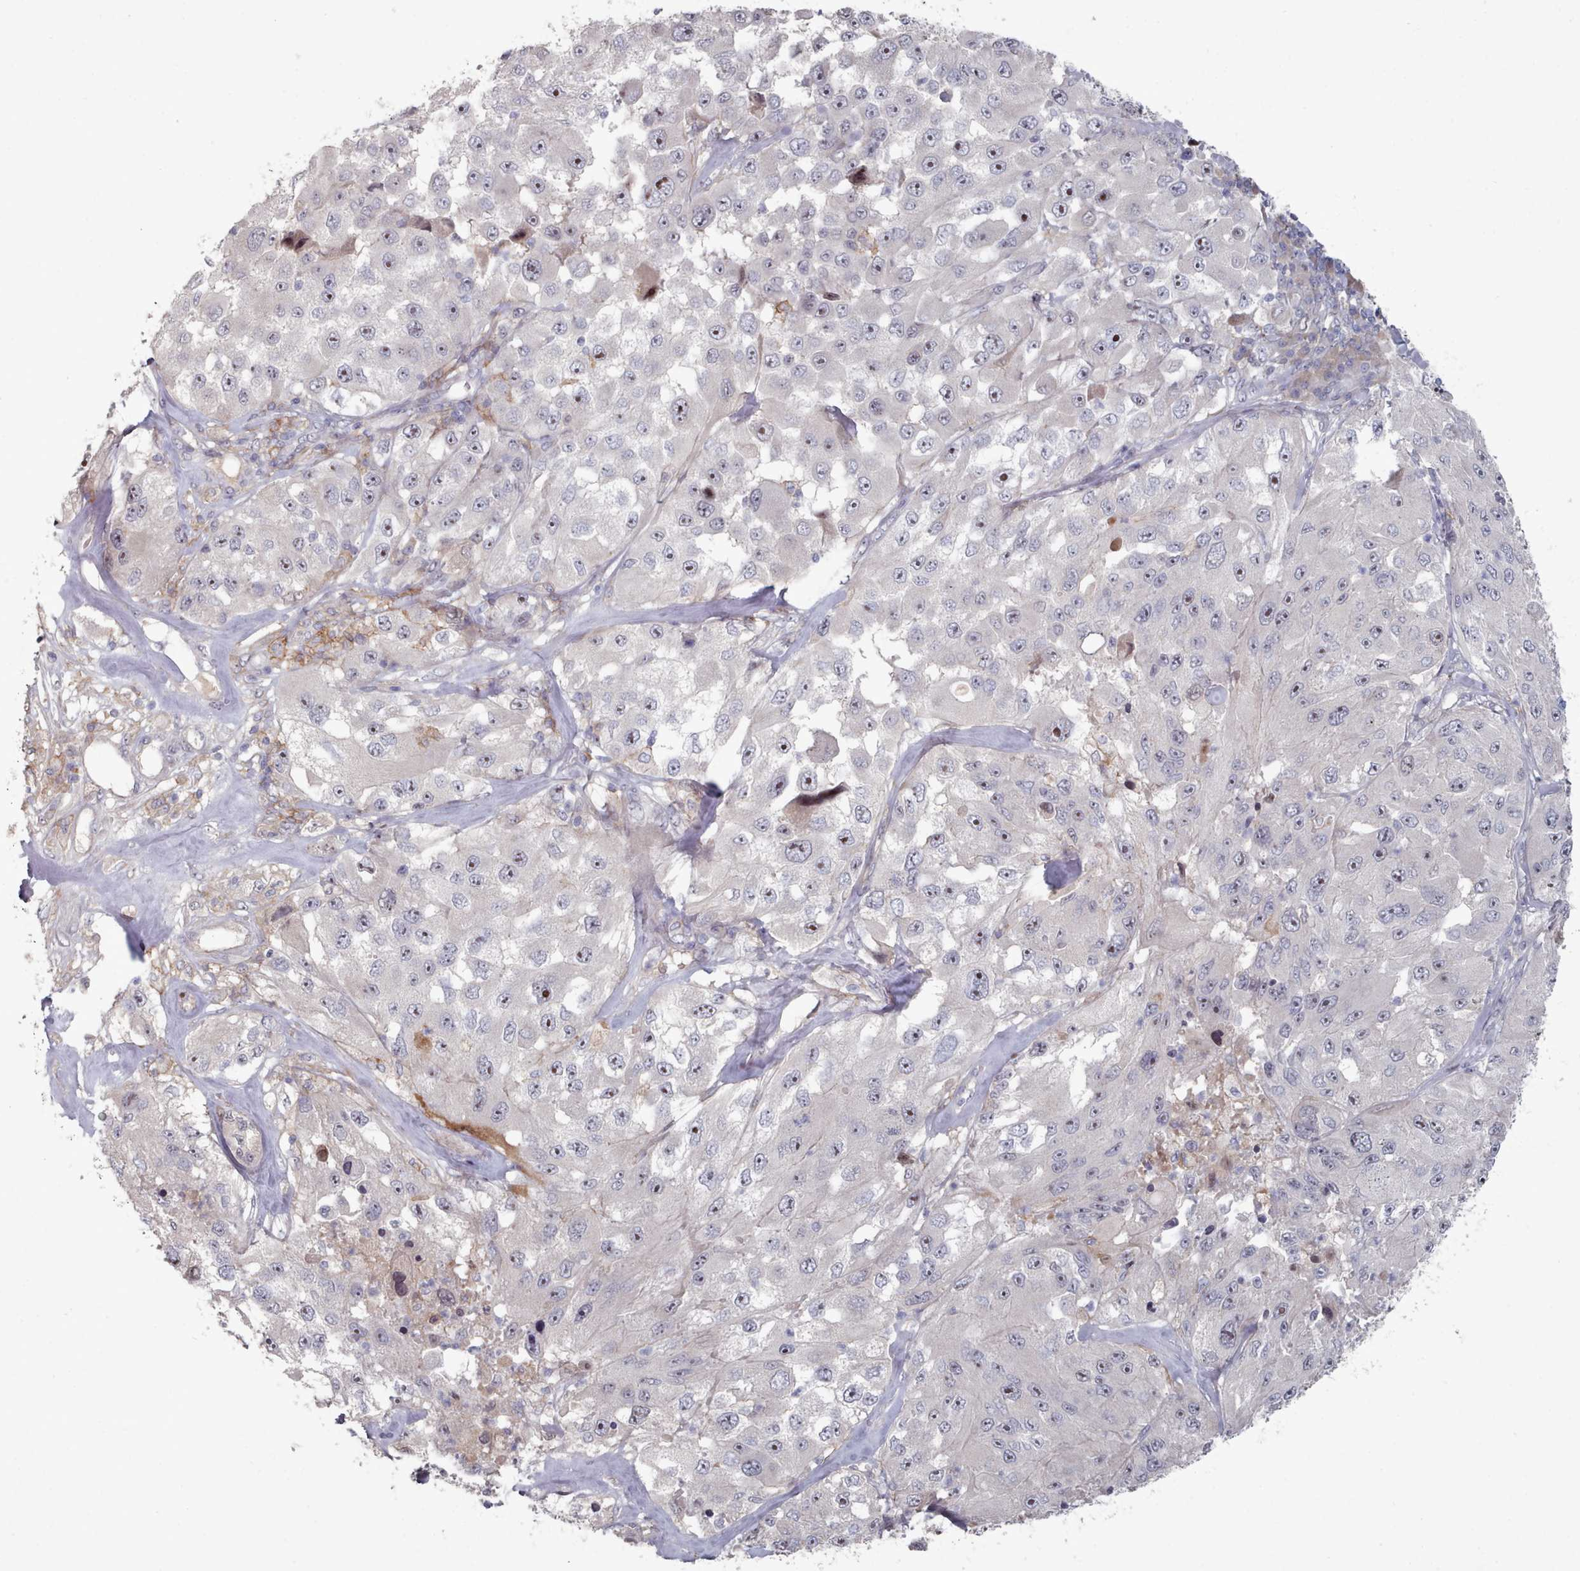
{"staining": {"intensity": "moderate", "quantity": "25%-75%", "location": "nuclear"}, "tissue": "melanoma", "cell_type": "Tumor cells", "image_type": "cancer", "snomed": [{"axis": "morphology", "description": "Malignant melanoma, Metastatic site"}, {"axis": "topography", "description": "Lymph node"}], "caption": "Brown immunohistochemical staining in human melanoma displays moderate nuclear positivity in about 25%-75% of tumor cells.", "gene": "COL8A2", "patient": {"sex": "male", "age": 62}}